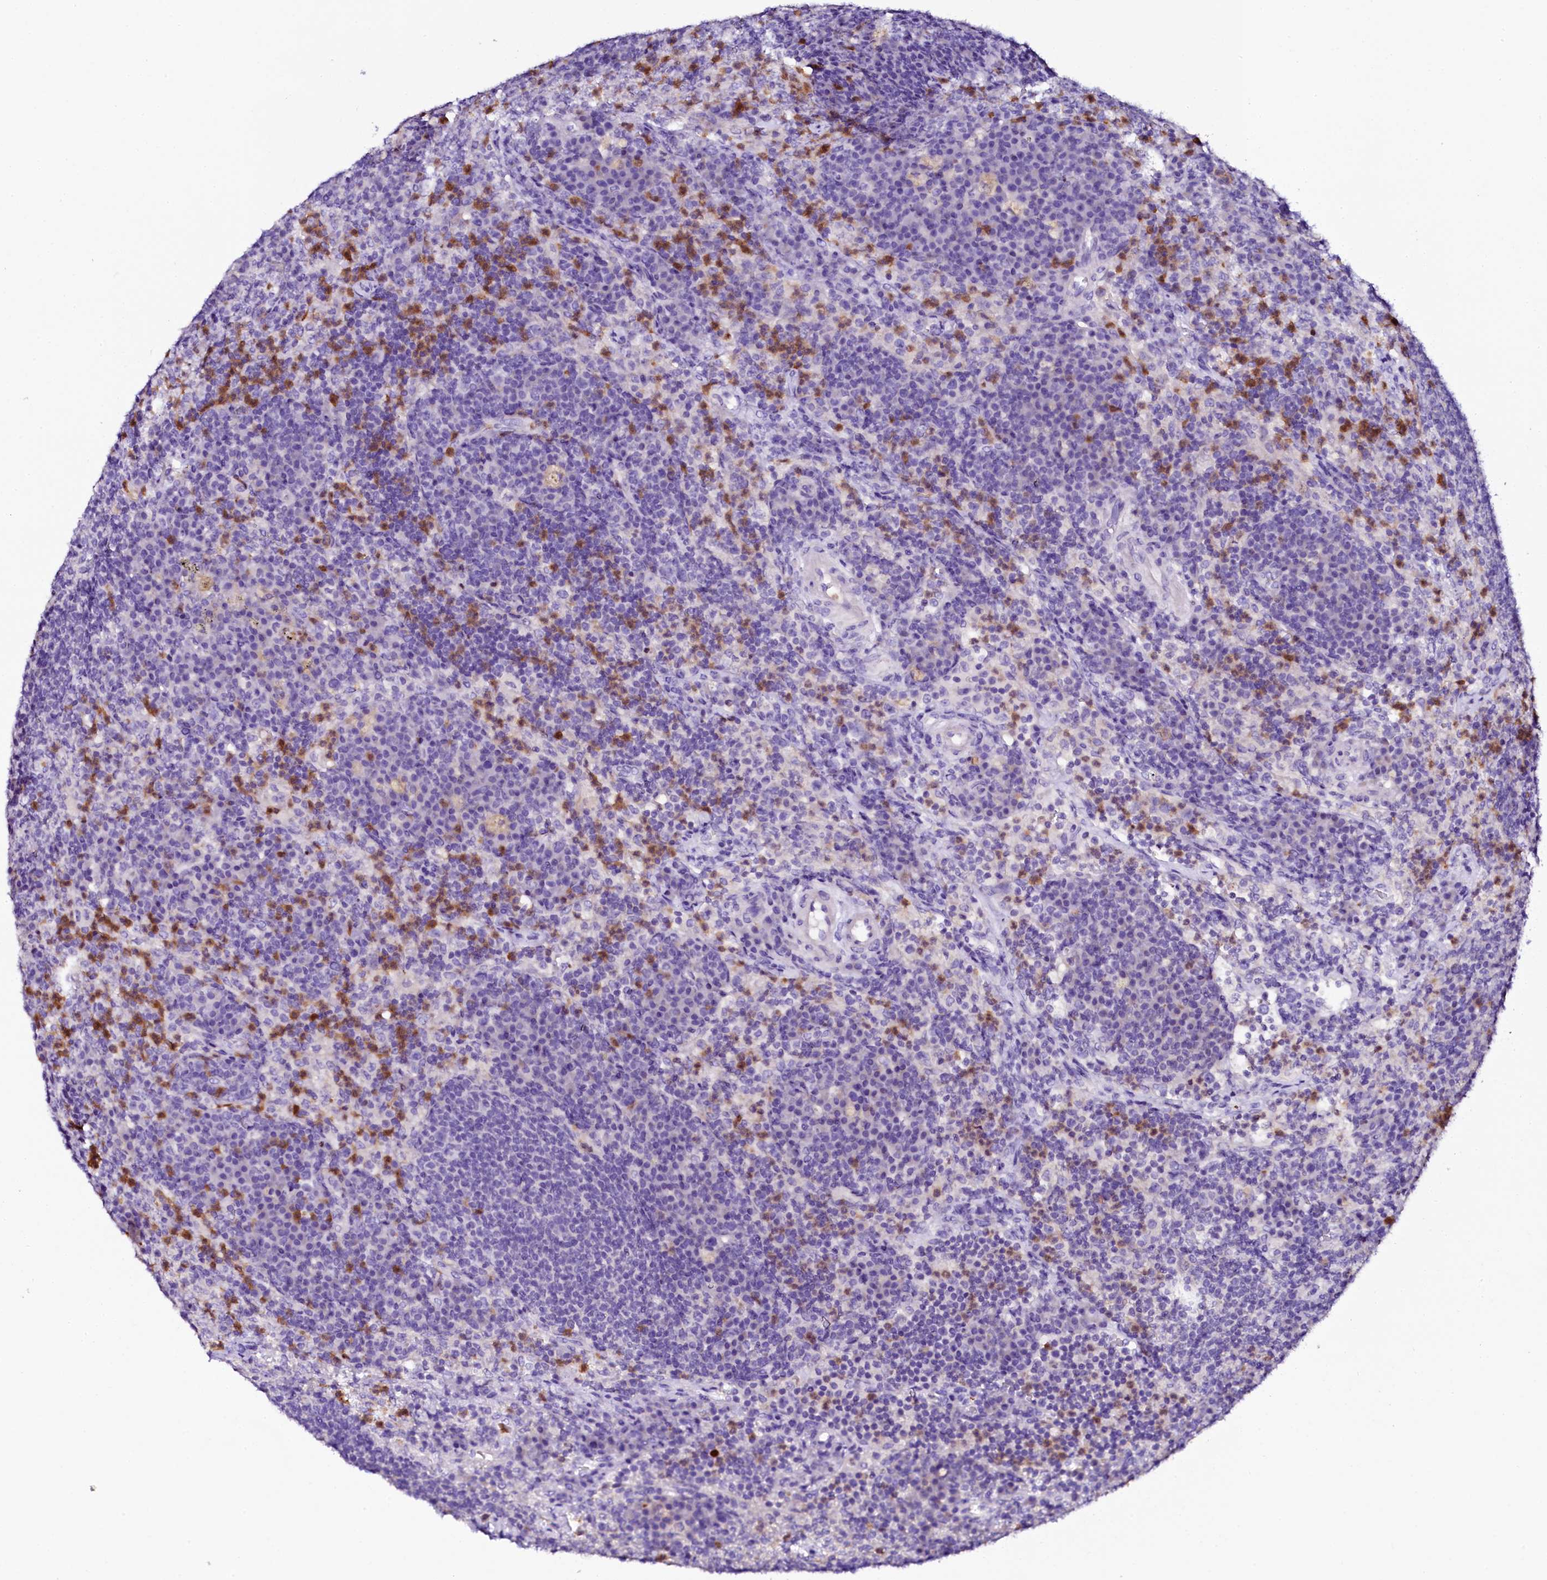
{"staining": {"intensity": "moderate", "quantity": "<25%", "location": "nuclear"}, "tissue": "lymph node", "cell_type": "Non-germinal center cells", "image_type": "normal", "snomed": [{"axis": "morphology", "description": "Normal tissue, NOS"}, {"axis": "topography", "description": "Lymph node"}], "caption": "The micrograph shows staining of unremarkable lymph node, revealing moderate nuclear protein staining (brown color) within non-germinal center cells. Nuclei are stained in blue.", "gene": "NAA16", "patient": {"sex": "female", "age": 70}}